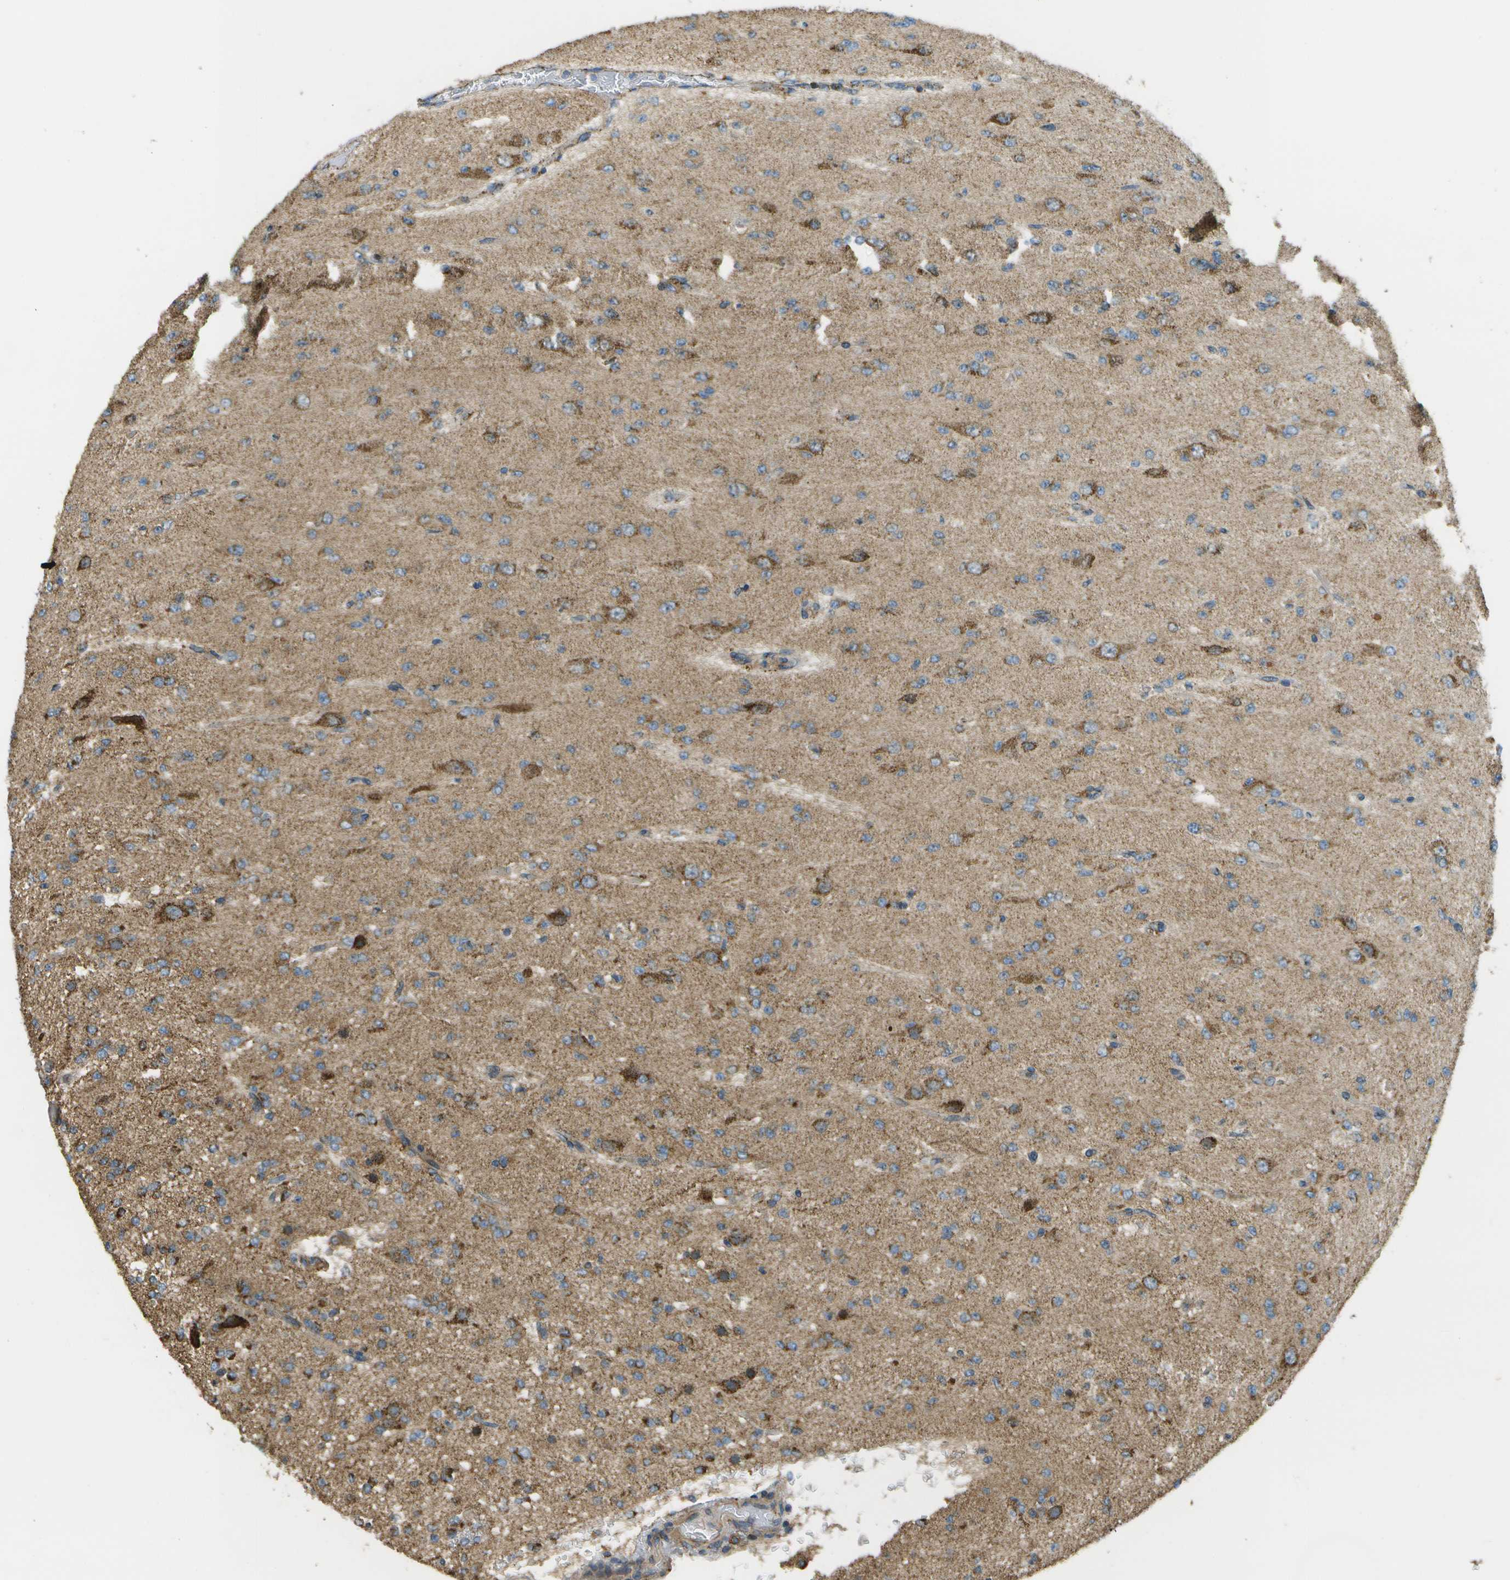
{"staining": {"intensity": "moderate", "quantity": "25%-75%", "location": "cytoplasmic/membranous"}, "tissue": "glioma", "cell_type": "Tumor cells", "image_type": "cancer", "snomed": [{"axis": "morphology", "description": "Glioma, malignant, Low grade"}, {"axis": "topography", "description": "Brain"}], "caption": "Human malignant glioma (low-grade) stained with a brown dye exhibits moderate cytoplasmic/membranous positive staining in about 25%-75% of tumor cells.", "gene": "NRK", "patient": {"sex": "male", "age": 38}}